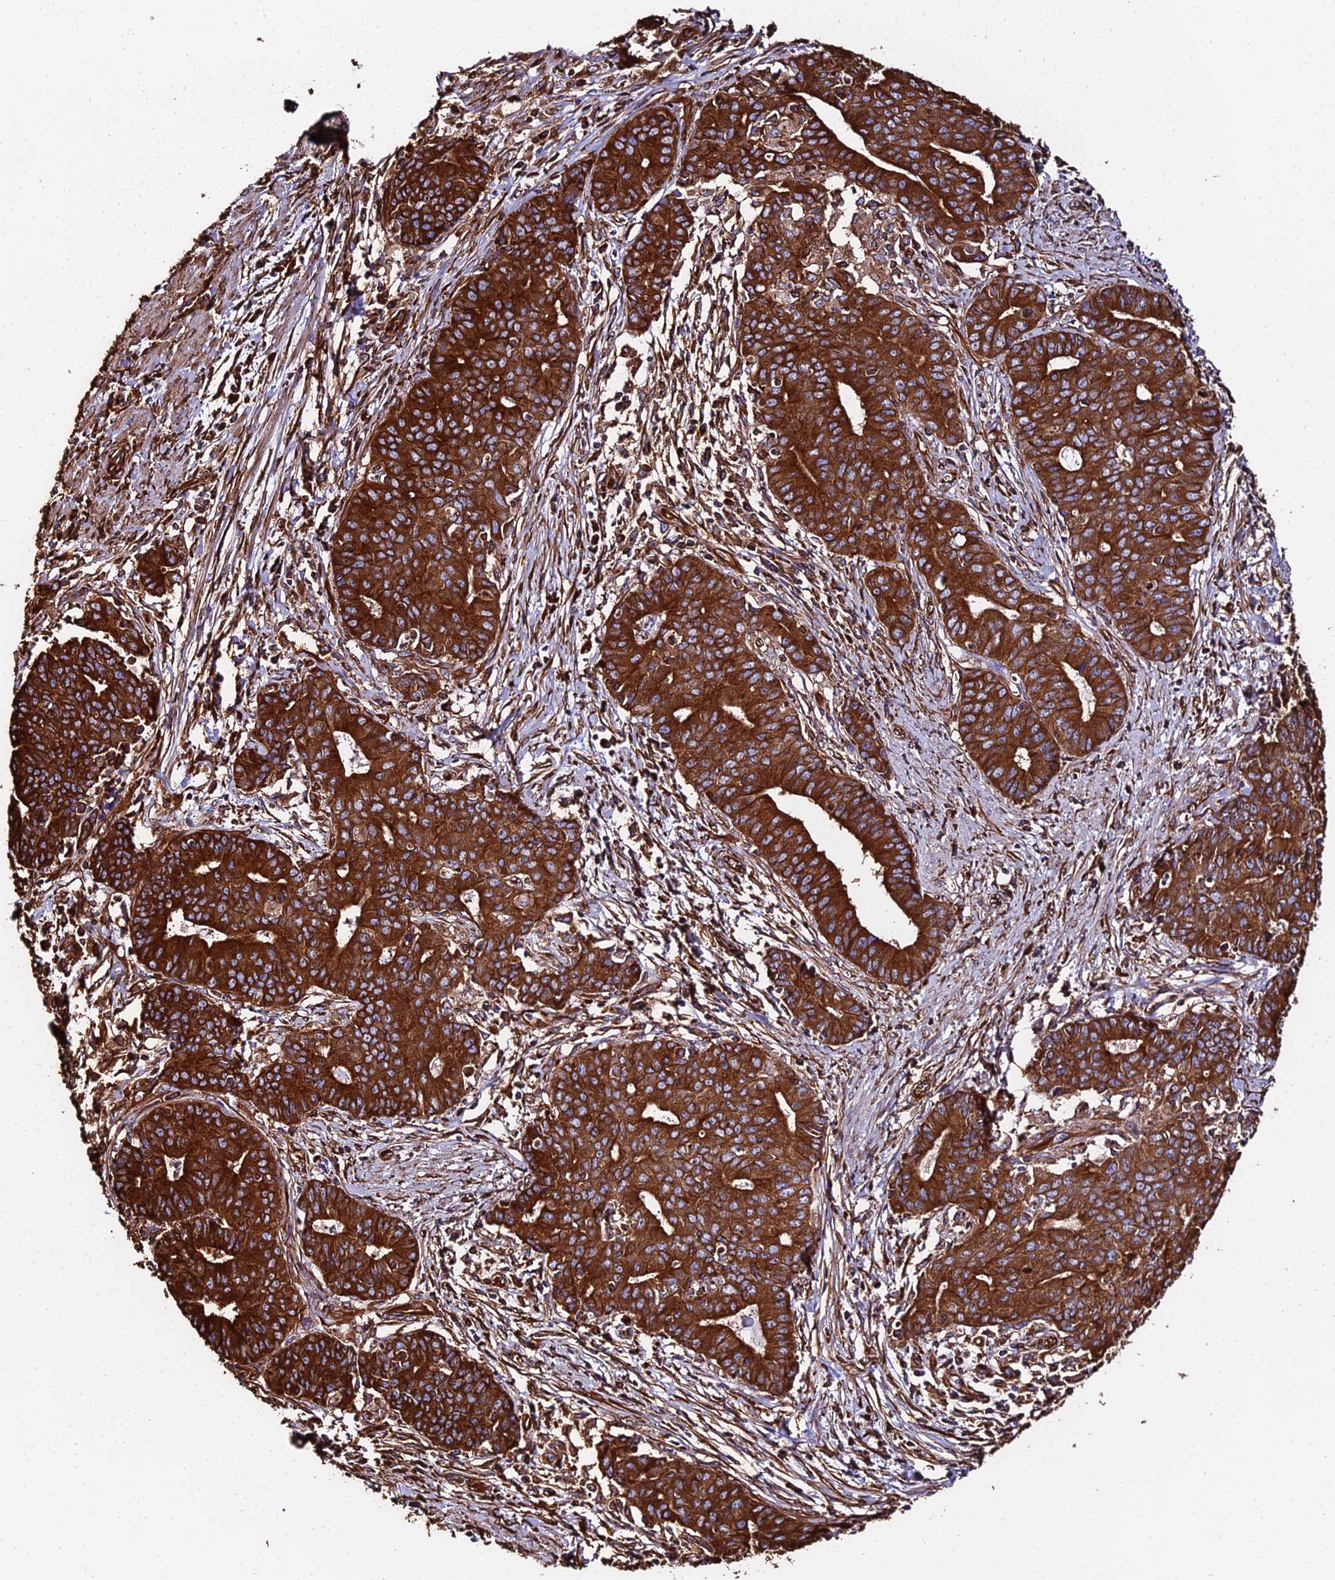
{"staining": {"intensity": "strong", "quantity": ">75%", "location": "cytoplasmic/membranous"}, "tissue": "endometrial cancer", "cell_type": "Tumor cells", "image_type": "cancer", "snomed": [{"axis": "morphology", "description": "Adenocarcinoma, NOS"}, {"axis": "topography", "description": "Endometrium"}], "caption": "Human endometrial adenocarcinoma stained for a protein (brown) demonstrates strong cytoplasmic/membranous positive positivity in about >75% of tumor cells.", "gene": "TUBA3D", "patient": {"sex": "female", "age": 59}}